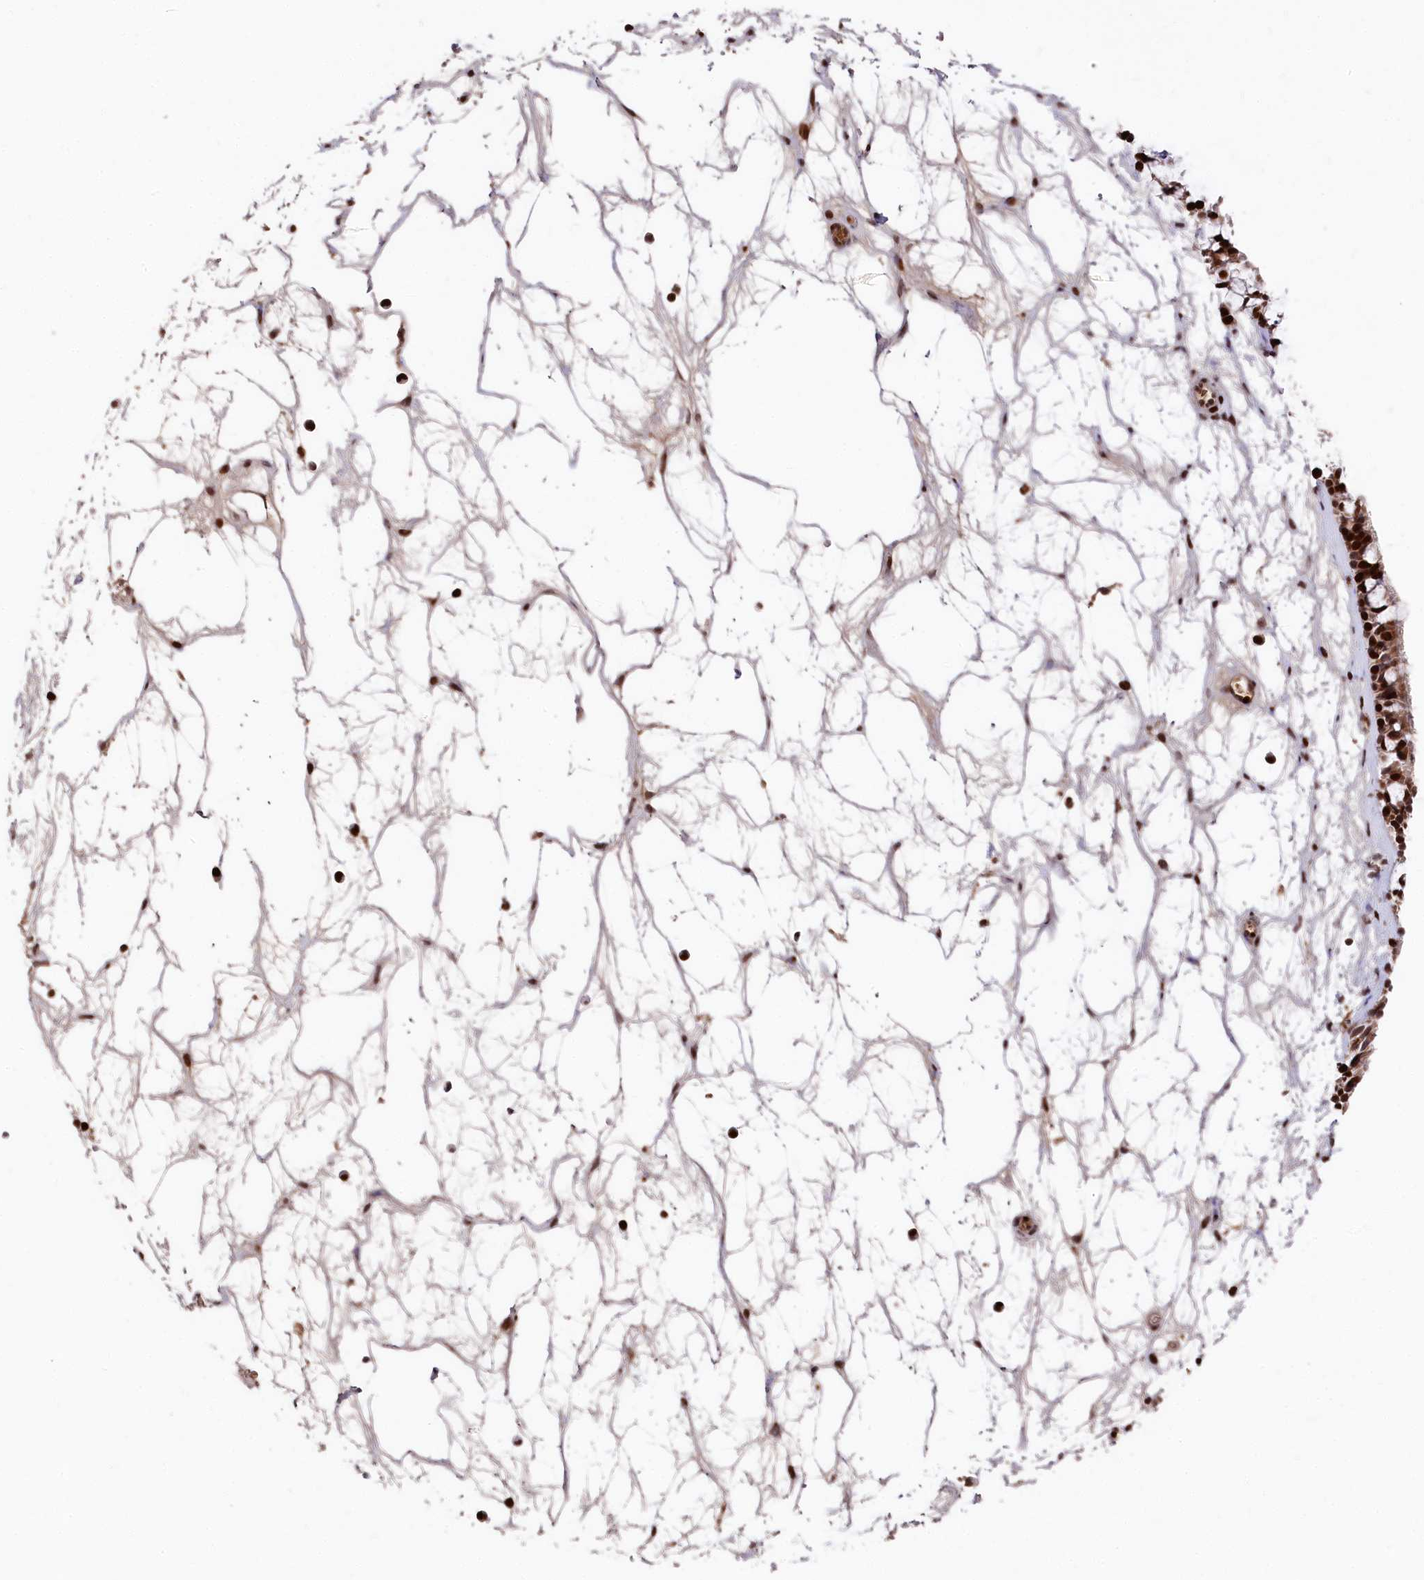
{"staining": {"intensity": "strong", "quantity": ">75%", "location": "cytoplasmic/membranous,nuclear"}, "tissue": "nasopharynx", "cell_type": "Respiratory epithelial cells", "image_type": "normal", "snomed": [{"axis": "morphology", "description": "Normal tissue, NOS"}, {"axis": "topography", "description": "Nasopharynx"}], "caption": "Nasopharynx stained for a protein (brown) exhibits strong cytoplasmic/membranous,nuclear positive positivity in approximately >75% of respiratory epithelial cells.", "gene": "MCF2L2", "patient": {"sex": "male", "age": 64}}